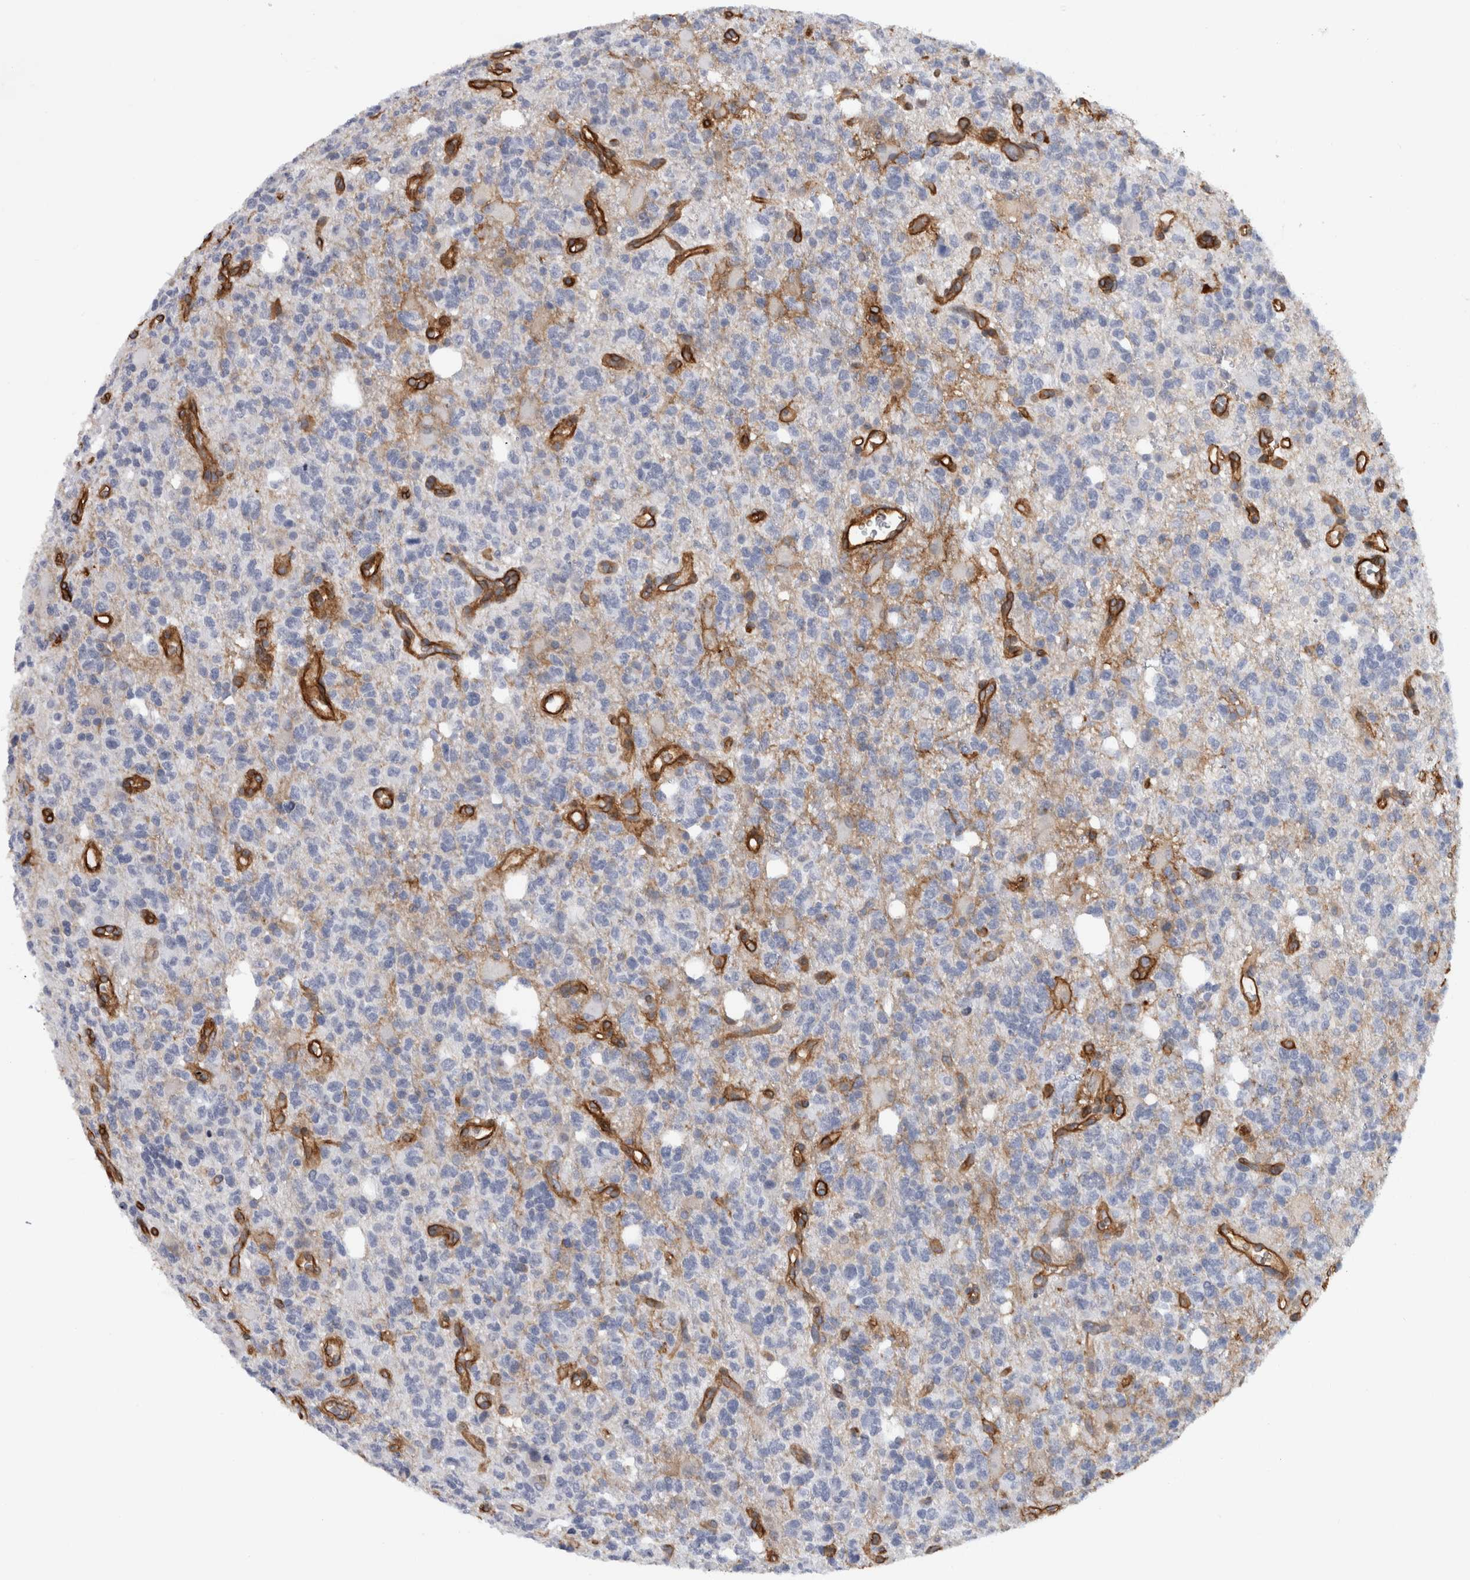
{"staining": {"intensity": "negative", "quantity": "none", "location": "none"}, "tissue": "glioma", "cell_type": "Tumor cells", "image_type": "cancer", "snomed": [{"axis": "morphology", "description": "Glioma, malignant, High grade"}, {"axis": "topography", "description": "Brain"}], "caption": "There is no significant expression in tumor cells of glioma. Nuclei are stained in blue.", "gene": "AHNAK", "patient": {"sex": "female", "age": 62}}